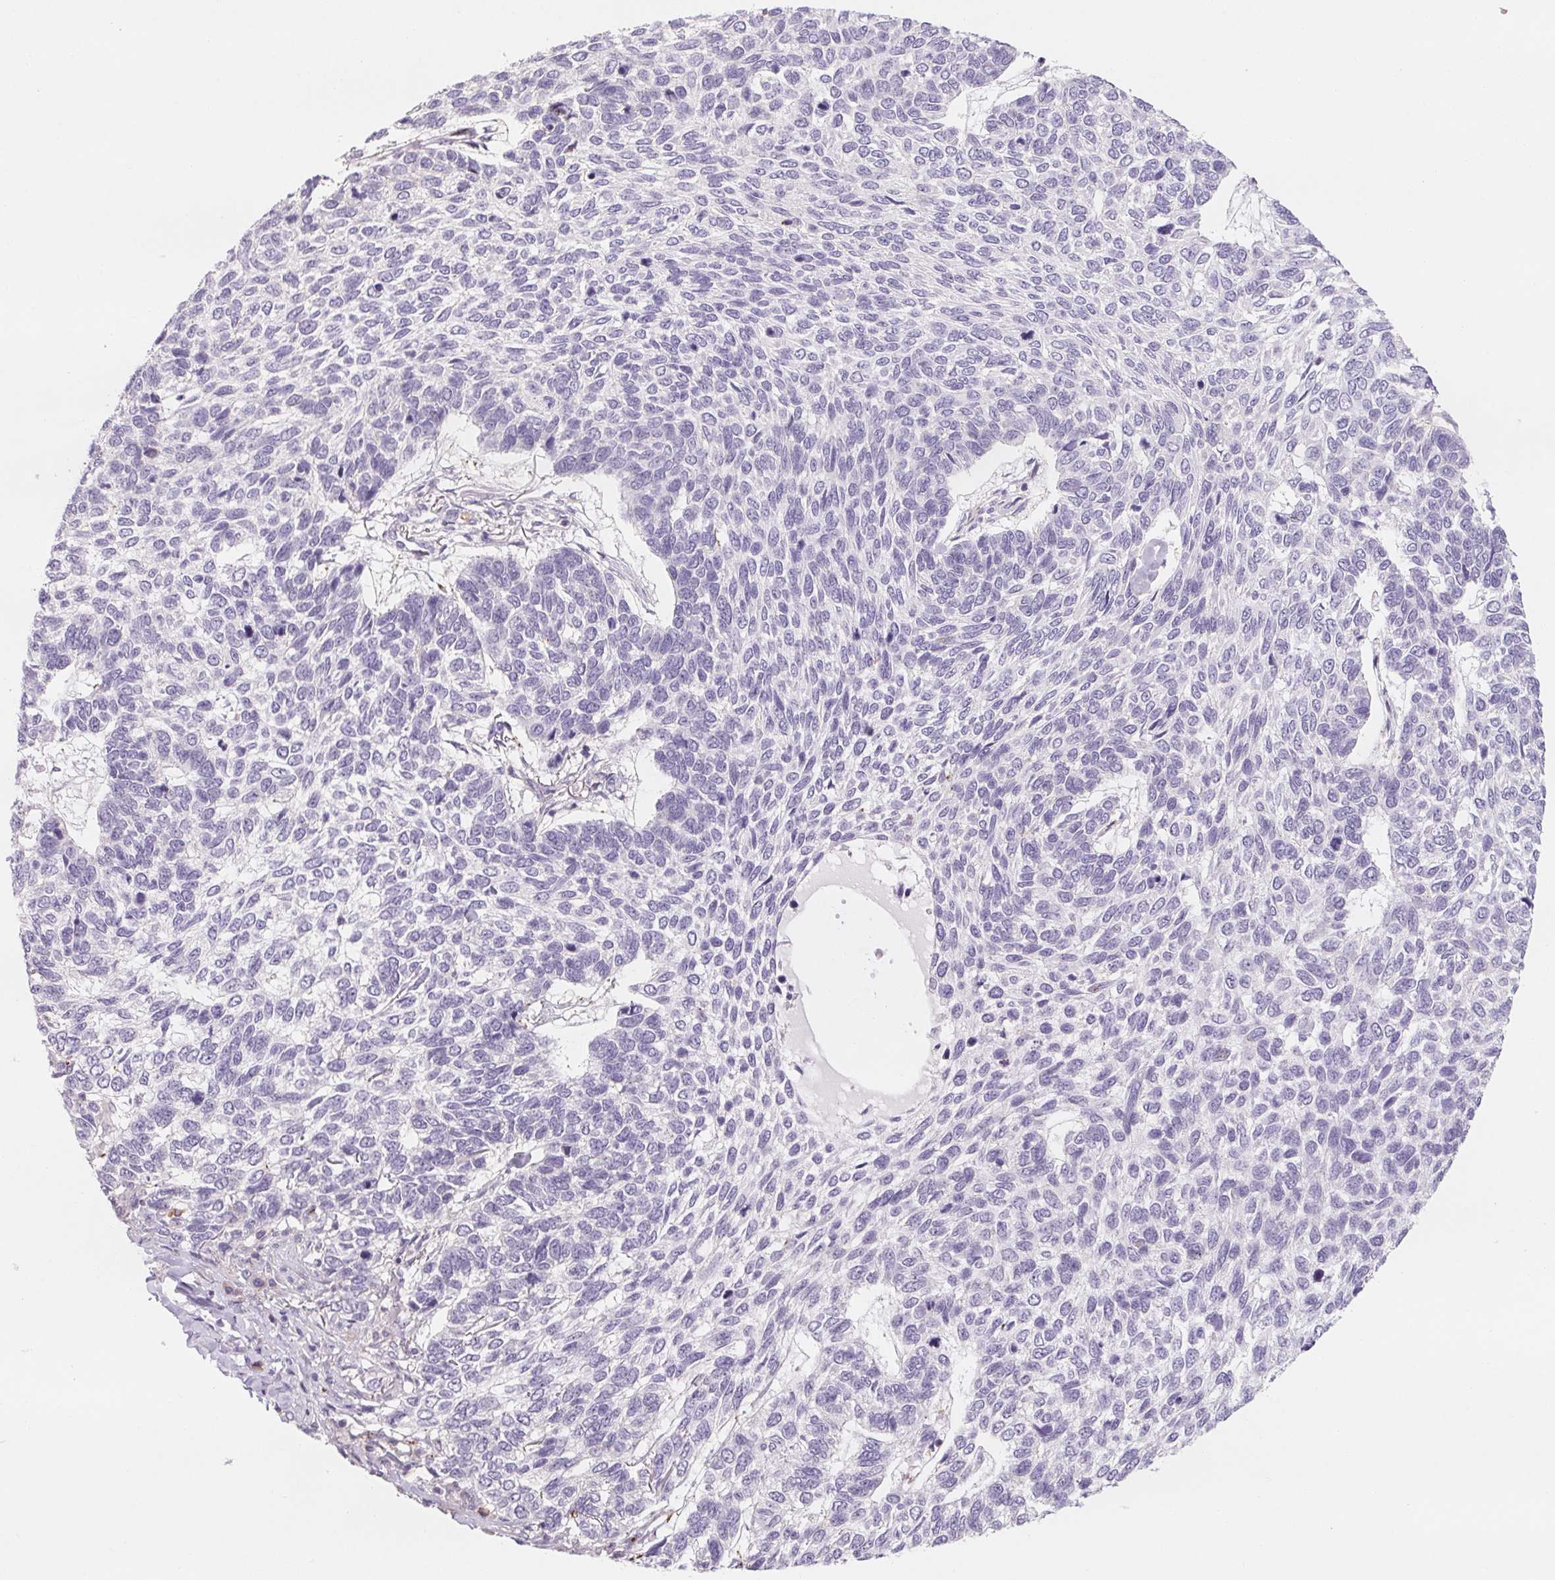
{"staining": {"intensity": "negative", "quantity": "none", "location": "none"}, "tissue": "skin cancer", "cell_type": "Tumor cells", "image_type": "cancer", "snomed": [{"axis": "morphology", "description": "Basal cell carcinoma"}, {"axis": "topography", "description": "Skin"}], "caption": "IHC histopathology image of skin cancer stained for a protein (brown), which exhibits no positivity in tumor cells.", "gene": "ANKRD13B", "patient": {"sex": "female", "age": 65}}